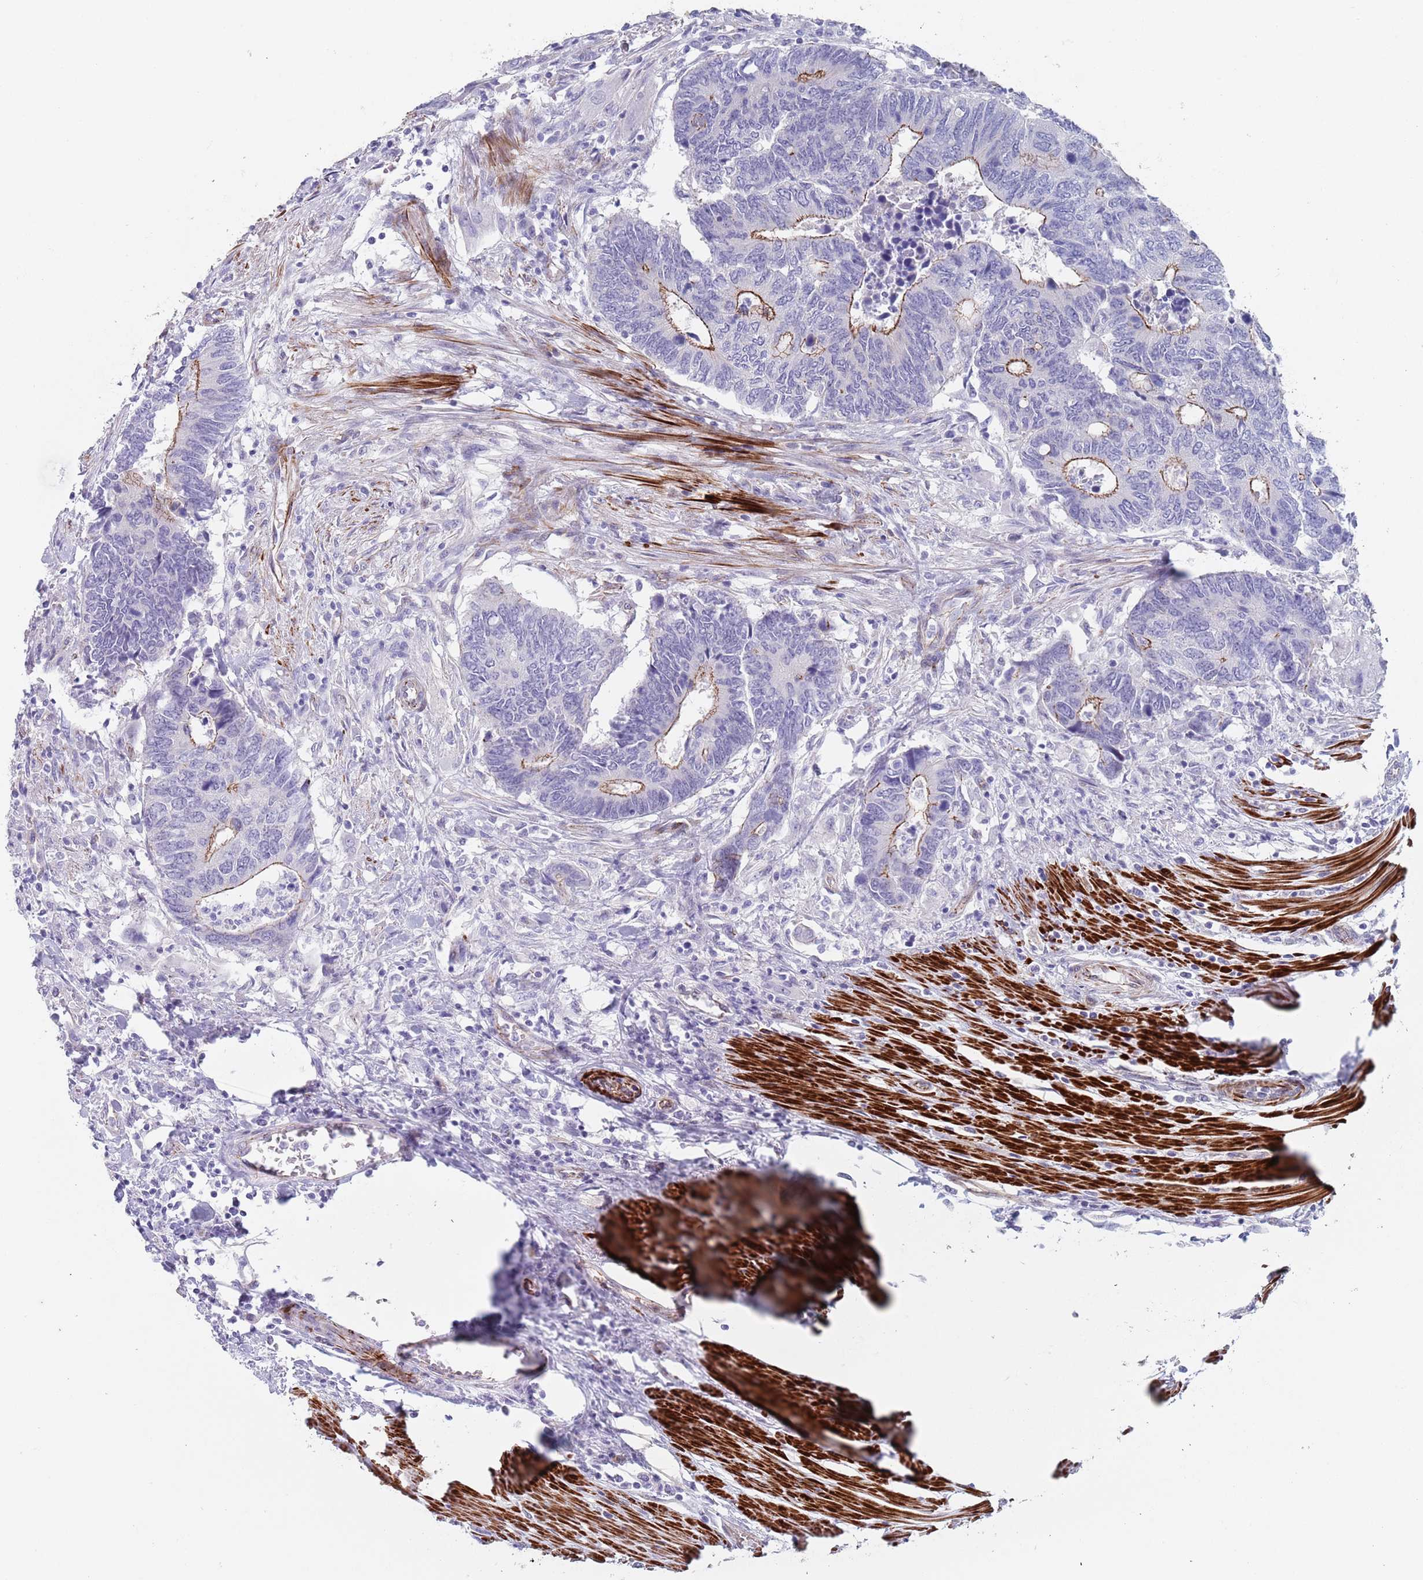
{"staining": {"intensity": "moderate", "quantity": "<25%", "location": "cytoplasmic/membranous"}, "tissue": "colorectal cancer", "cell_type": "Tumor cells", "image_type": "cancer", "snomed": [{"axis": "morphology", "description": "Adenocarcinoma, NOS"}, {"axis": "topography", "description": "Colon"}], "caption": "A histopathology image of human colorectal adenocarcinoma stained for a protein displays moderate cytoplasmic/membranous brown staining in tumor cells.", "gene": "OR5A2", "patient": {"sex": "male", "age": 87}}